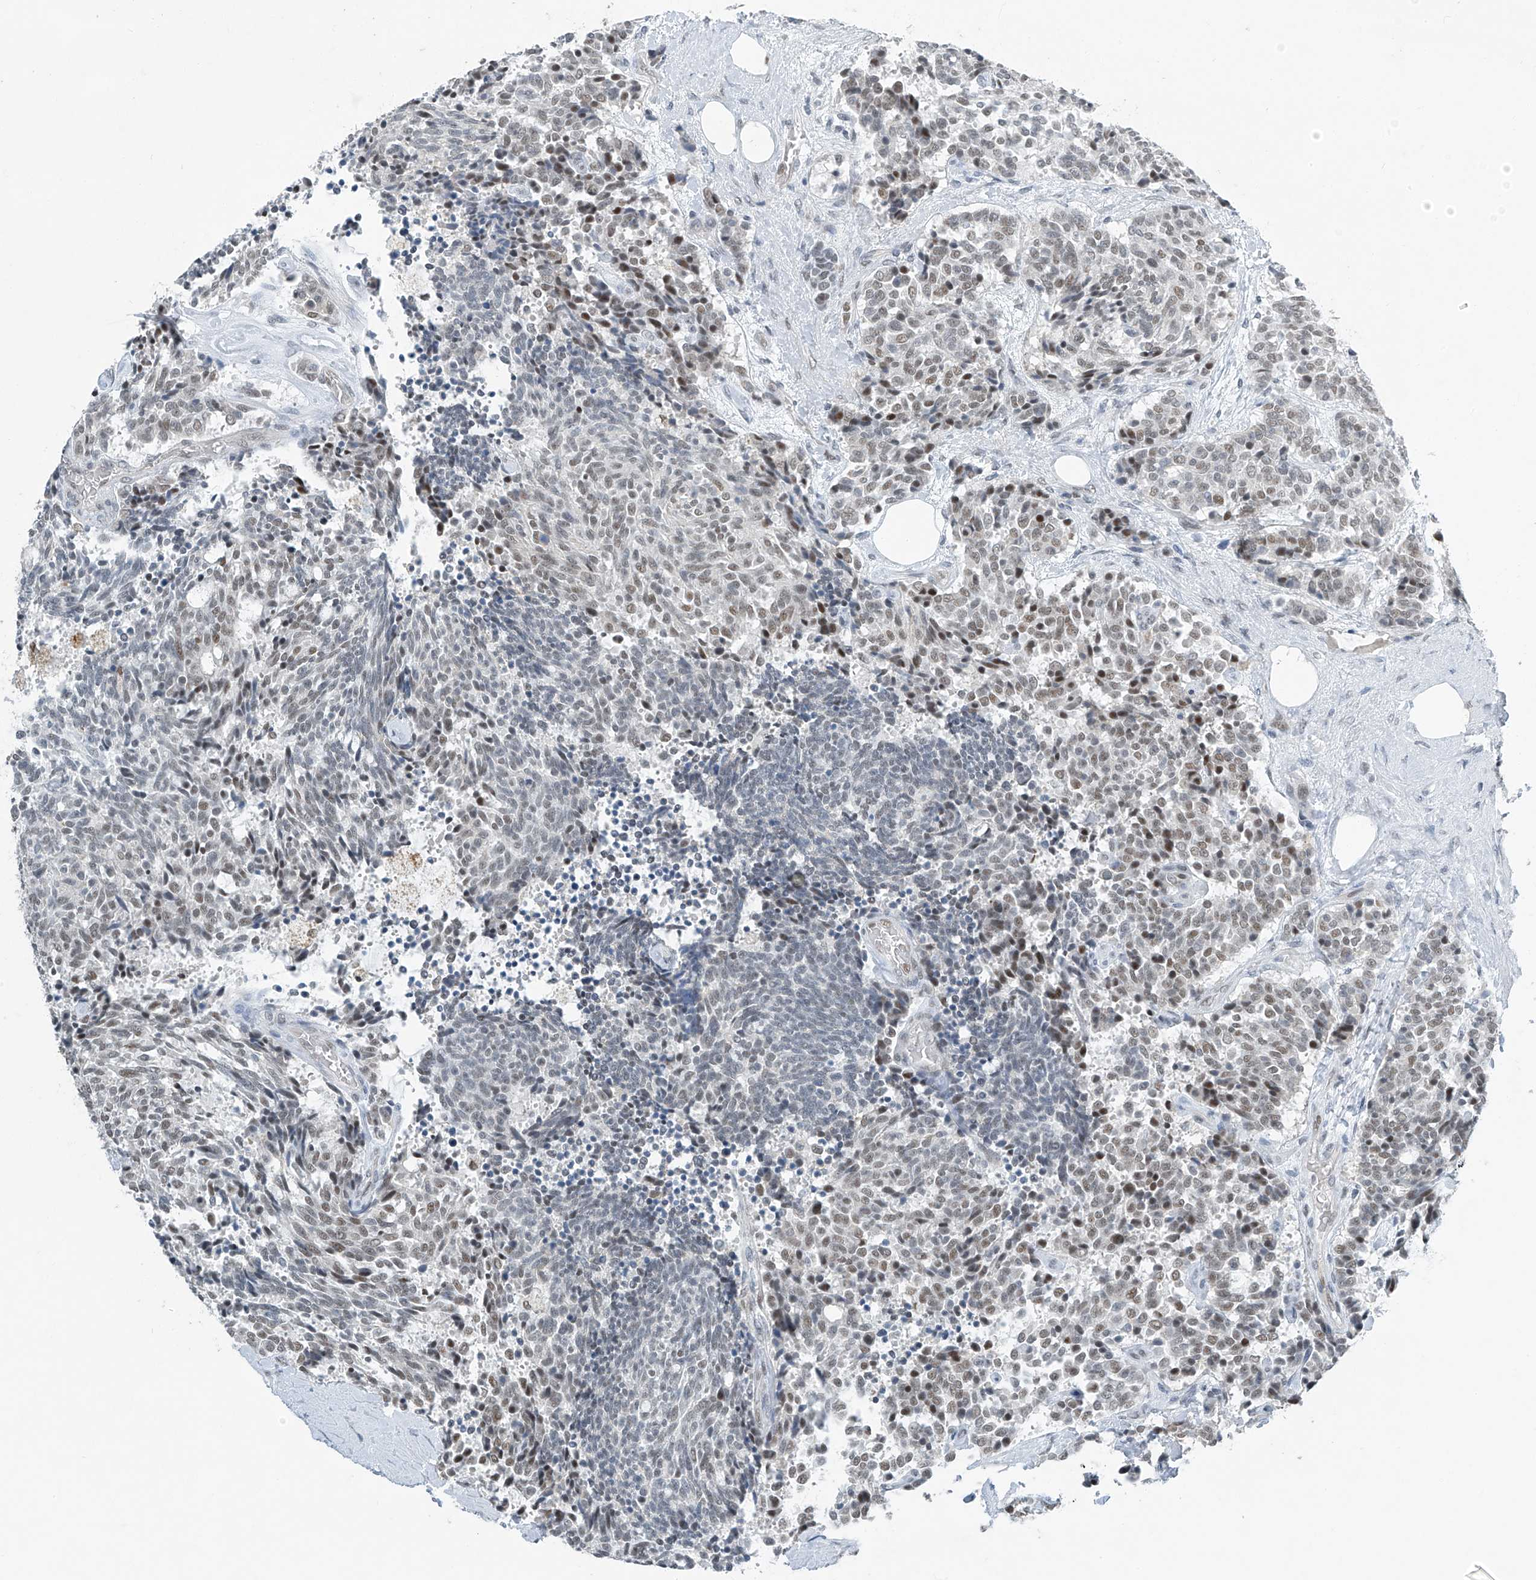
{"staining": {"intensity": "weak", "quantity": "25%-75%", "location": "nuclear"}, "tissue": "carcinoid", "cell_type": "Tumor cells", "image_type": "cancer", "snomed": [{"axis": "morphology", "description": "Carcinoid, malignant, NOS"}, {"axis": "topography", "description": "Pancreas"}], "caption": "IHC histopathology image of human carcinoid (malignant) stained for a protein (brown), which exhibits low levels of weak nuclear positivity in about 25%-75% of tumor cells.", "gene": "TAF8", "patient": {"sex": "female", "age": 54}}